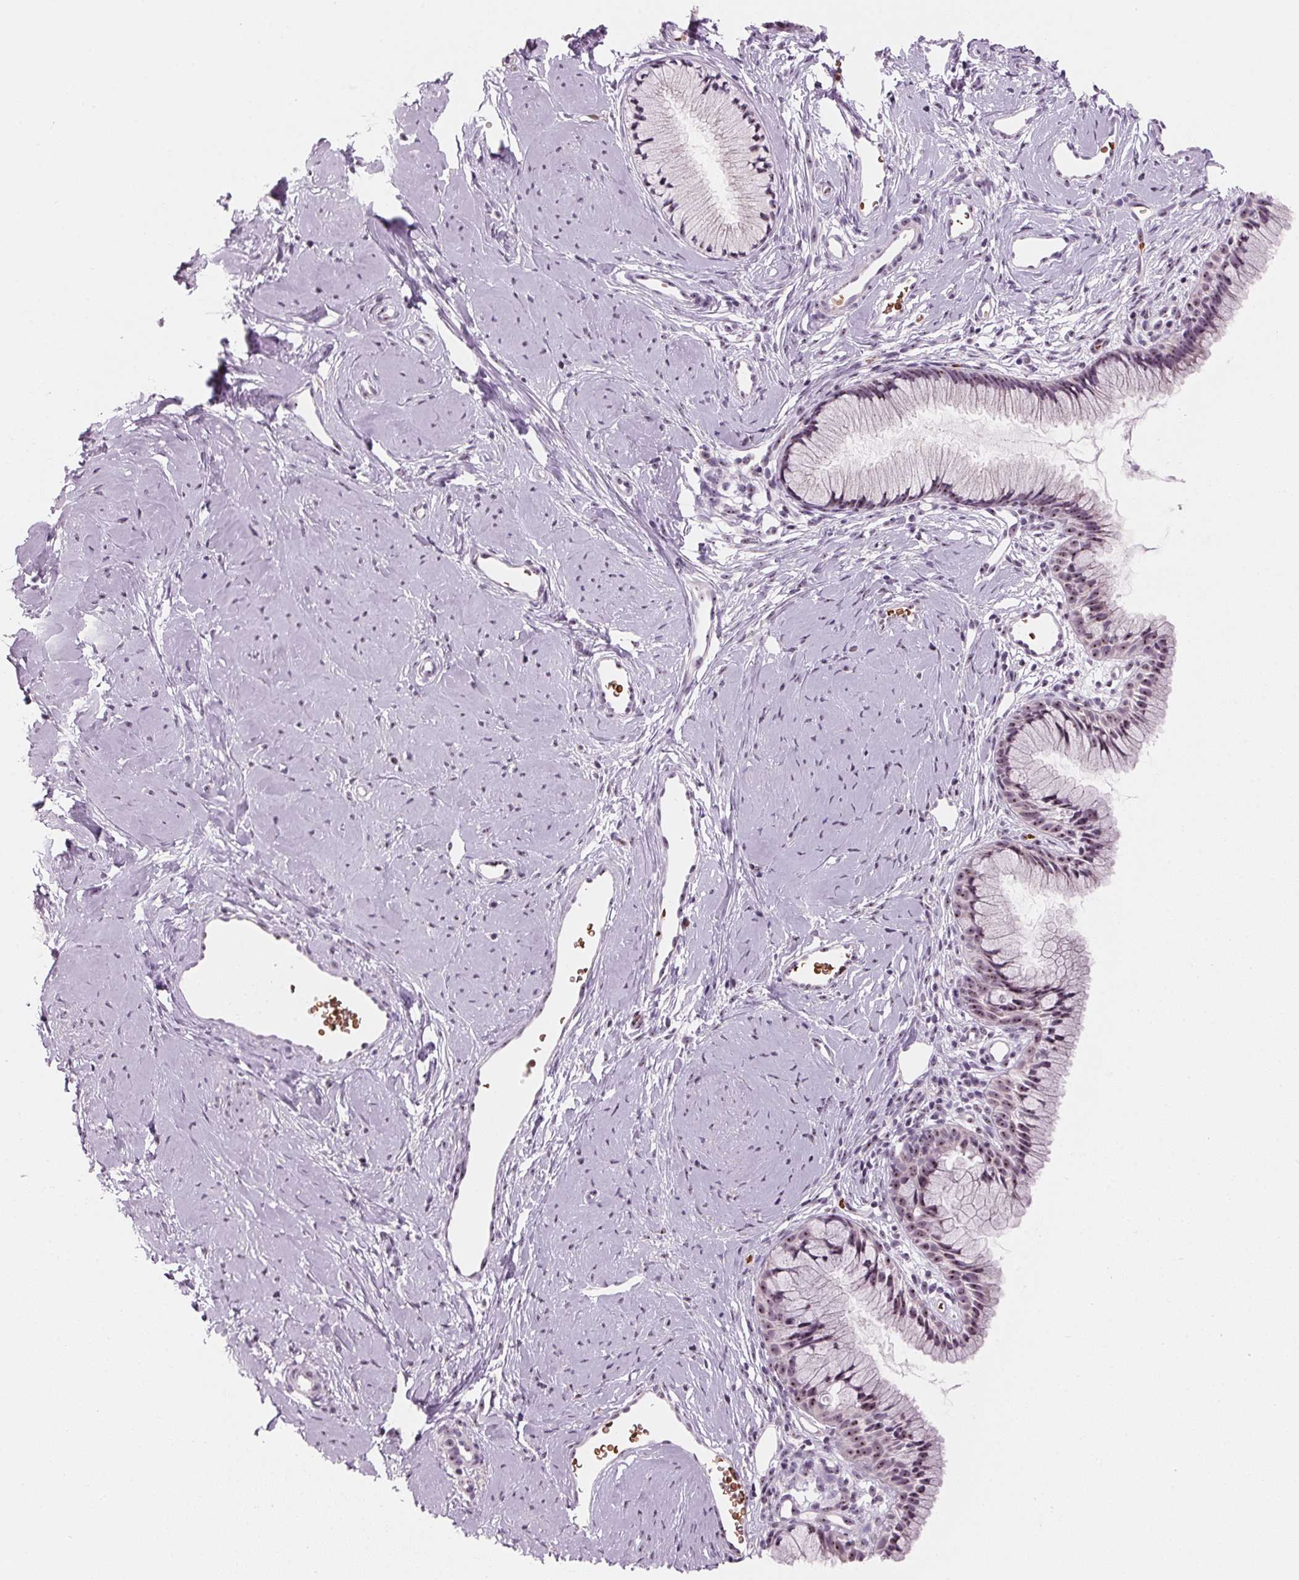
{"staining": {"intensity": "weak", "quantity": ">75%", "location": "nuclear"}, "tissue": "cervix", "cell_type": "Glandular cells", "image_type": "normal", "snomed": [{"axis": "morphology", "description": "Normal tissue, NOS"}, {"axis": "topography", "description": "Cervix"}], "caption": "Glandular cells display low levels of weak nuclear expression in about >75% of cells in unremarkable human cervix. Nuclei are stained in blue.", "gene": "DNTTIP2", "patient": {"sex": "female", "age": 40}}